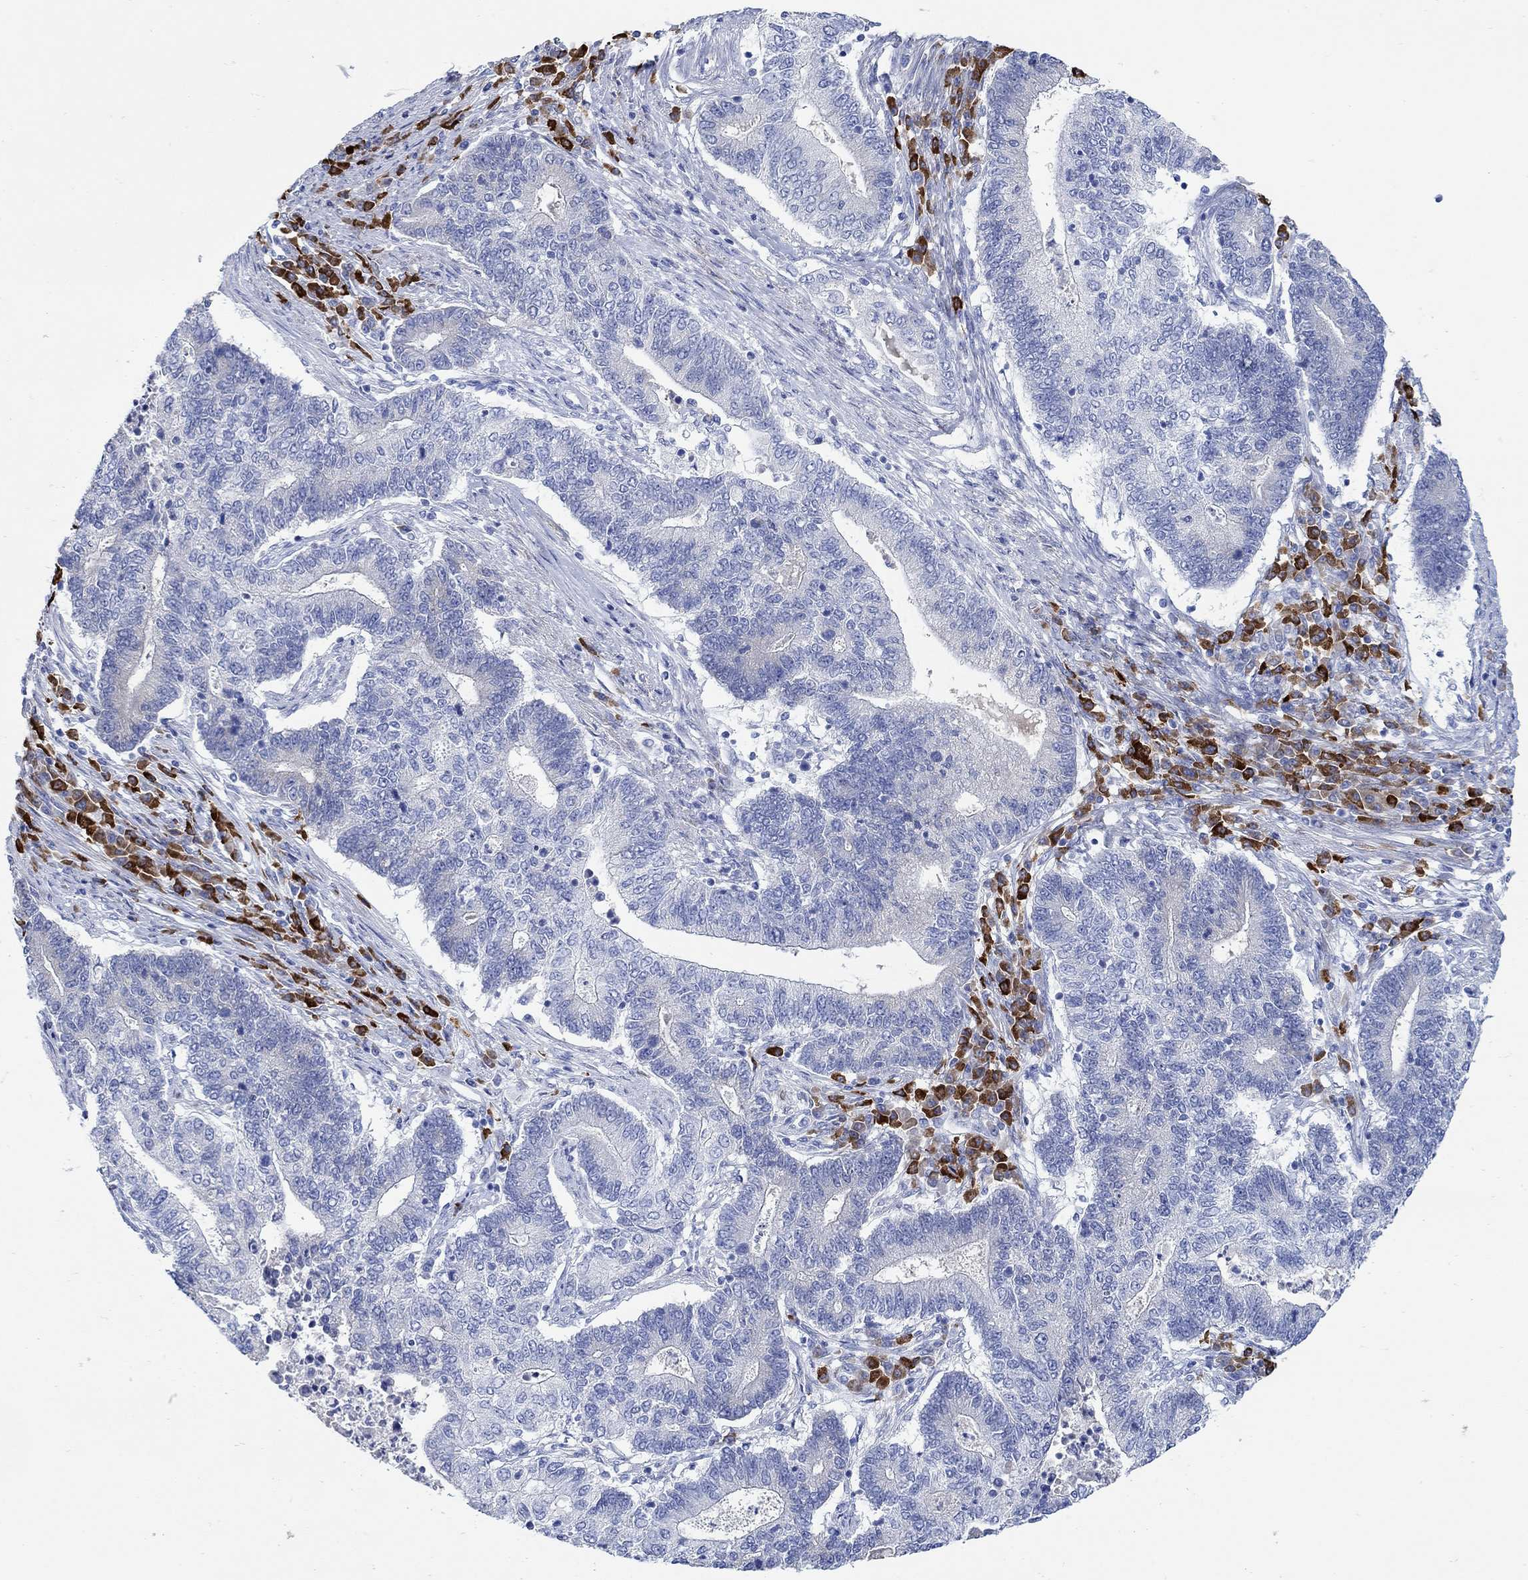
{"staining": {"intensity": "negative", "quantity": "none", "location": "none"}, "tissue": "endometrial cancer", "cell_type": "Tumor cells", "image_type": "cancer", "snomed": [{"axis": "morphology", "description": "Adenocarcinoma, NOS"}, {"axis": "topography", "description": "Uterus"}, {"axis": "topography", "description": "Endometrium"}], "caption": "Tumor cells show no significant protein expression in adenocarcinoma (endometrial).", "gene": "P2RY6", "patient": {"sex": "female", "age": 54}}